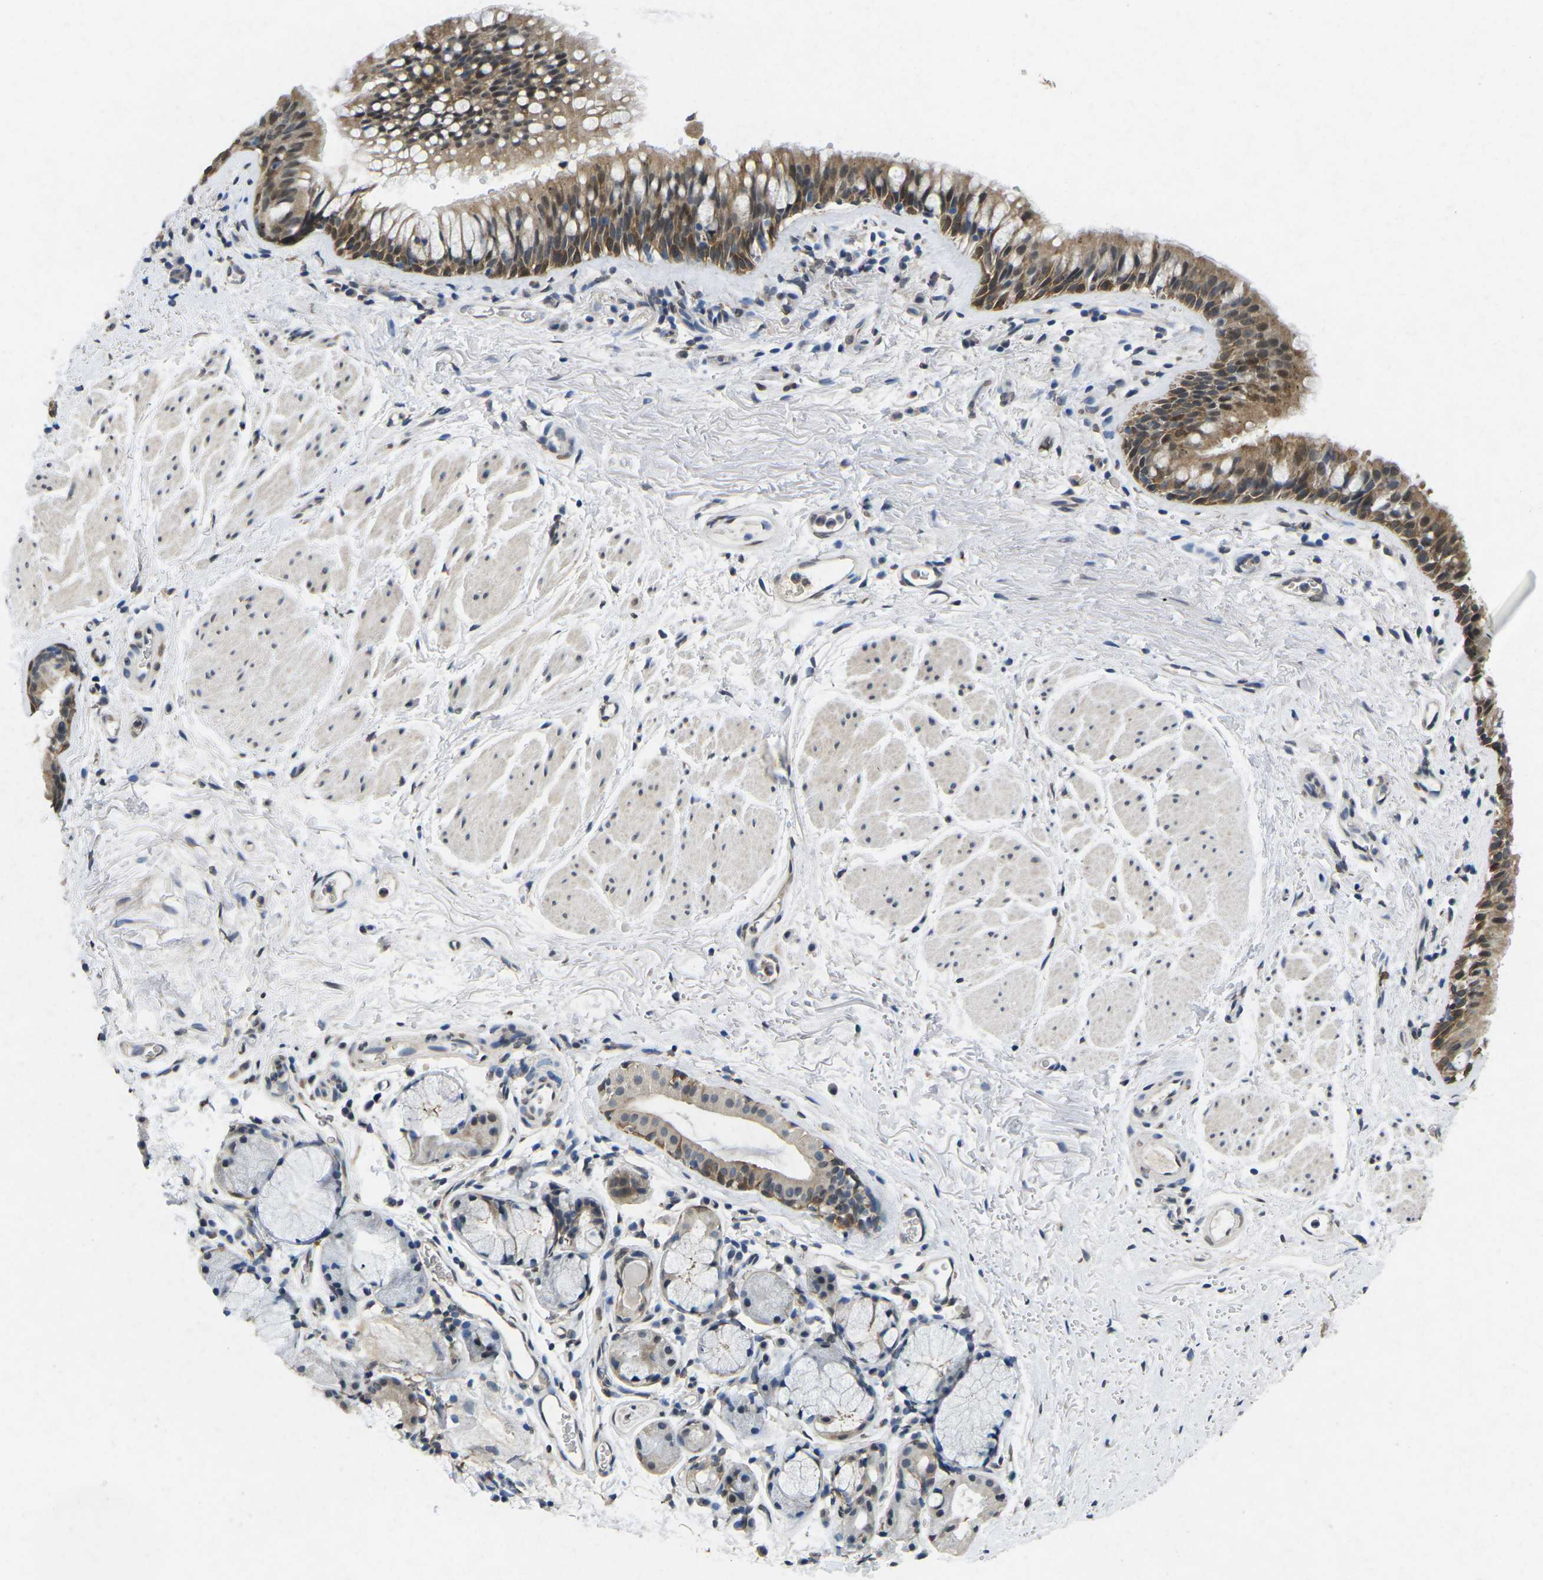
{"staining": {"intensity": "moderate", "quantity": ">75%", "location": "cytoplasmic/membranous"}, "tissue": "bronchus", "cell_type": "Respiratory epithelial cells", "image_type": "normal", "snomed": [{"axis": "morphology", "description": "Normal tissue, NOS"}, {"axis": "topography", "description": "Cartilage tissue"}, {"axis": "topography", "description": "Bronchus"}], "caption": "Immunohistochemical staining of unremarkable human bronchus displays moderate cytoplasmic/membranous protein expression in approximately >75% of respiratory epithelial cells. The staining was performed using DAB to visualize the protein expression in brown, while the nuclei were stained in blue with hematoxylin (Magnification: 20x).", "gene": "SCNN1B", "patient": {"sex": "female", "age": 53}}